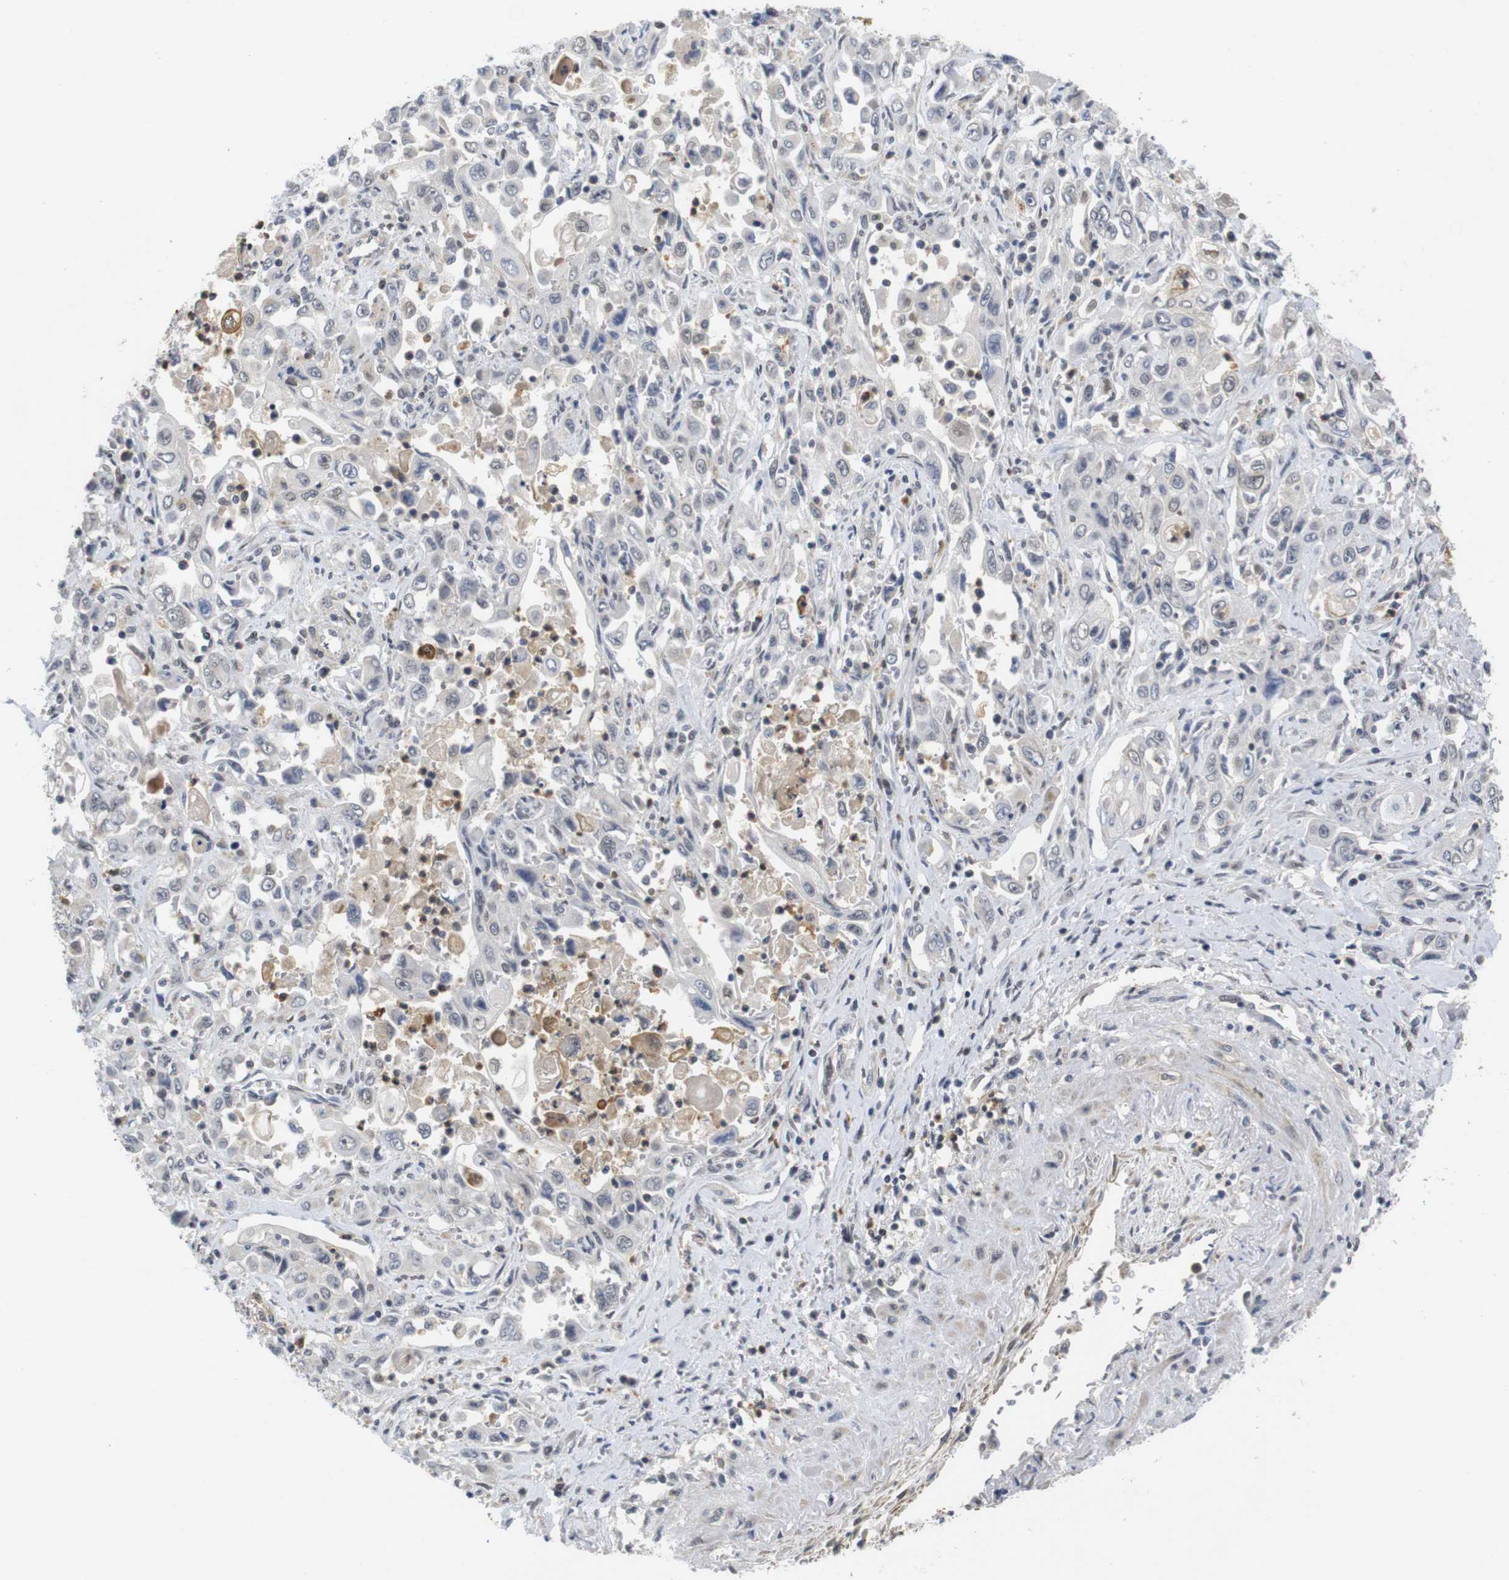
{"staining": {"intensity": "negative", "quantity": "none", "location": "none"}, "tissue": "pancreatic cancer", "cell_type": "Tumor cells", "image_type": "cancer", "snomed": [{"axis": "morphology", "description": "Adenocarcinoma, NOS"}, {"axis": "topography", "description": "Pancreas"}], "caption": "IHC image of neoplastic tissue: adenocarcinoma (pancreatic) stained with DAB reveals no significant protein staining in tumor cells.", "gene": "FNTA", "patient": {"sex": "male", "age": 70}}